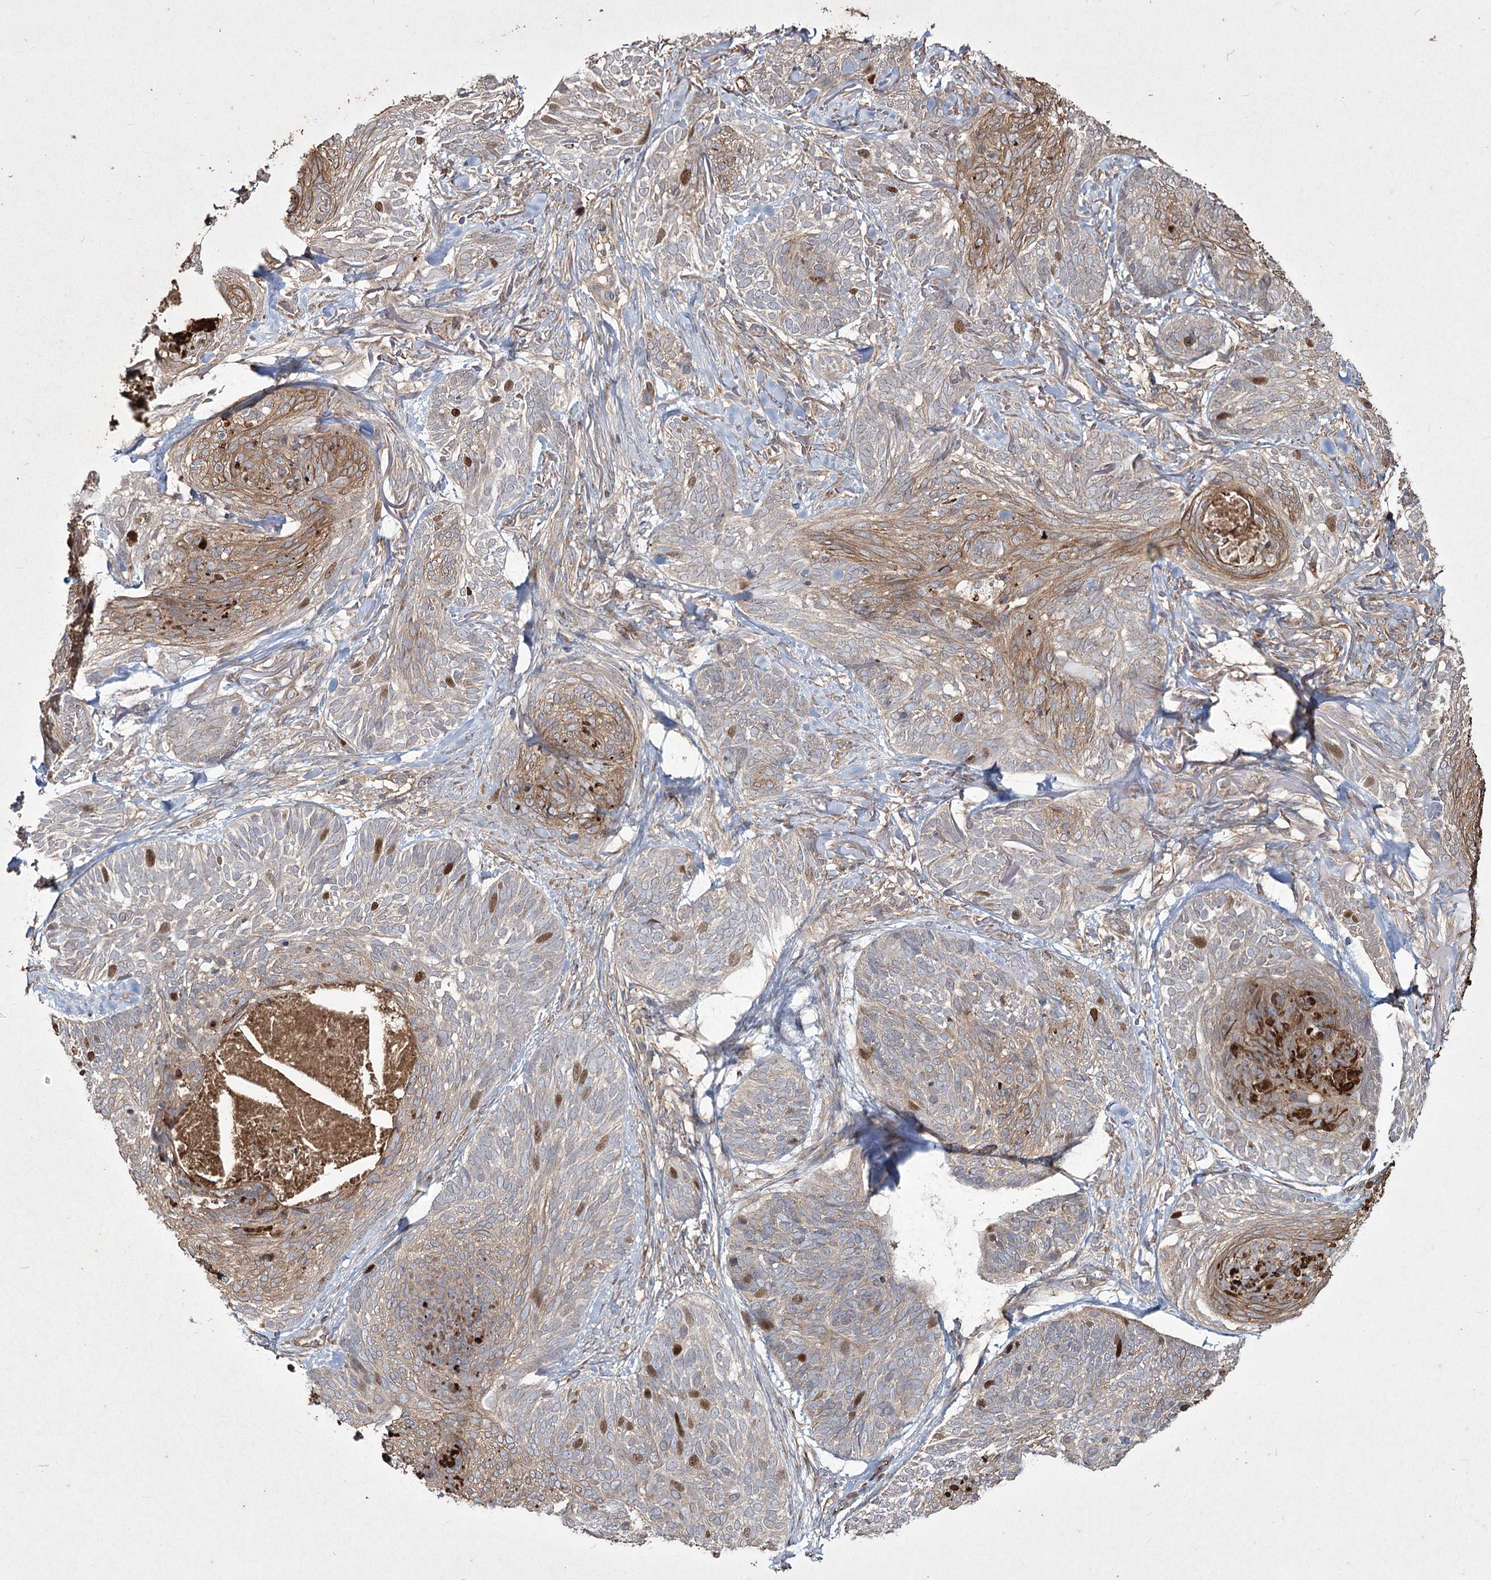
{"staining": {"intensity": "moderate", "quantity": "<25%", "location": "cytoplasmic/membranous,nuclear"}, "tissue": "skin cancer", "cell_type": "Tumor cells", "image_type": "cancer", "snomed": [{"axis": "morphology", "description": "Normal tissue, NOS"}, {"axis": "morphology", "description": "Basal cell carcinoma"}, {"axis": "topography", "description": "Skin"}], "caption": "High-magnification brightfield microscopy of skin cancer stained with DAB (brown) and counterstained with hematoxylin (blue). tumor cells exhibit moderate cytoplasmic/membranous and nuclear positivity is appreciated in approximately<25% of cells.", "gene": "PRC1", "patient": {"sex": "male", "age": 66}}